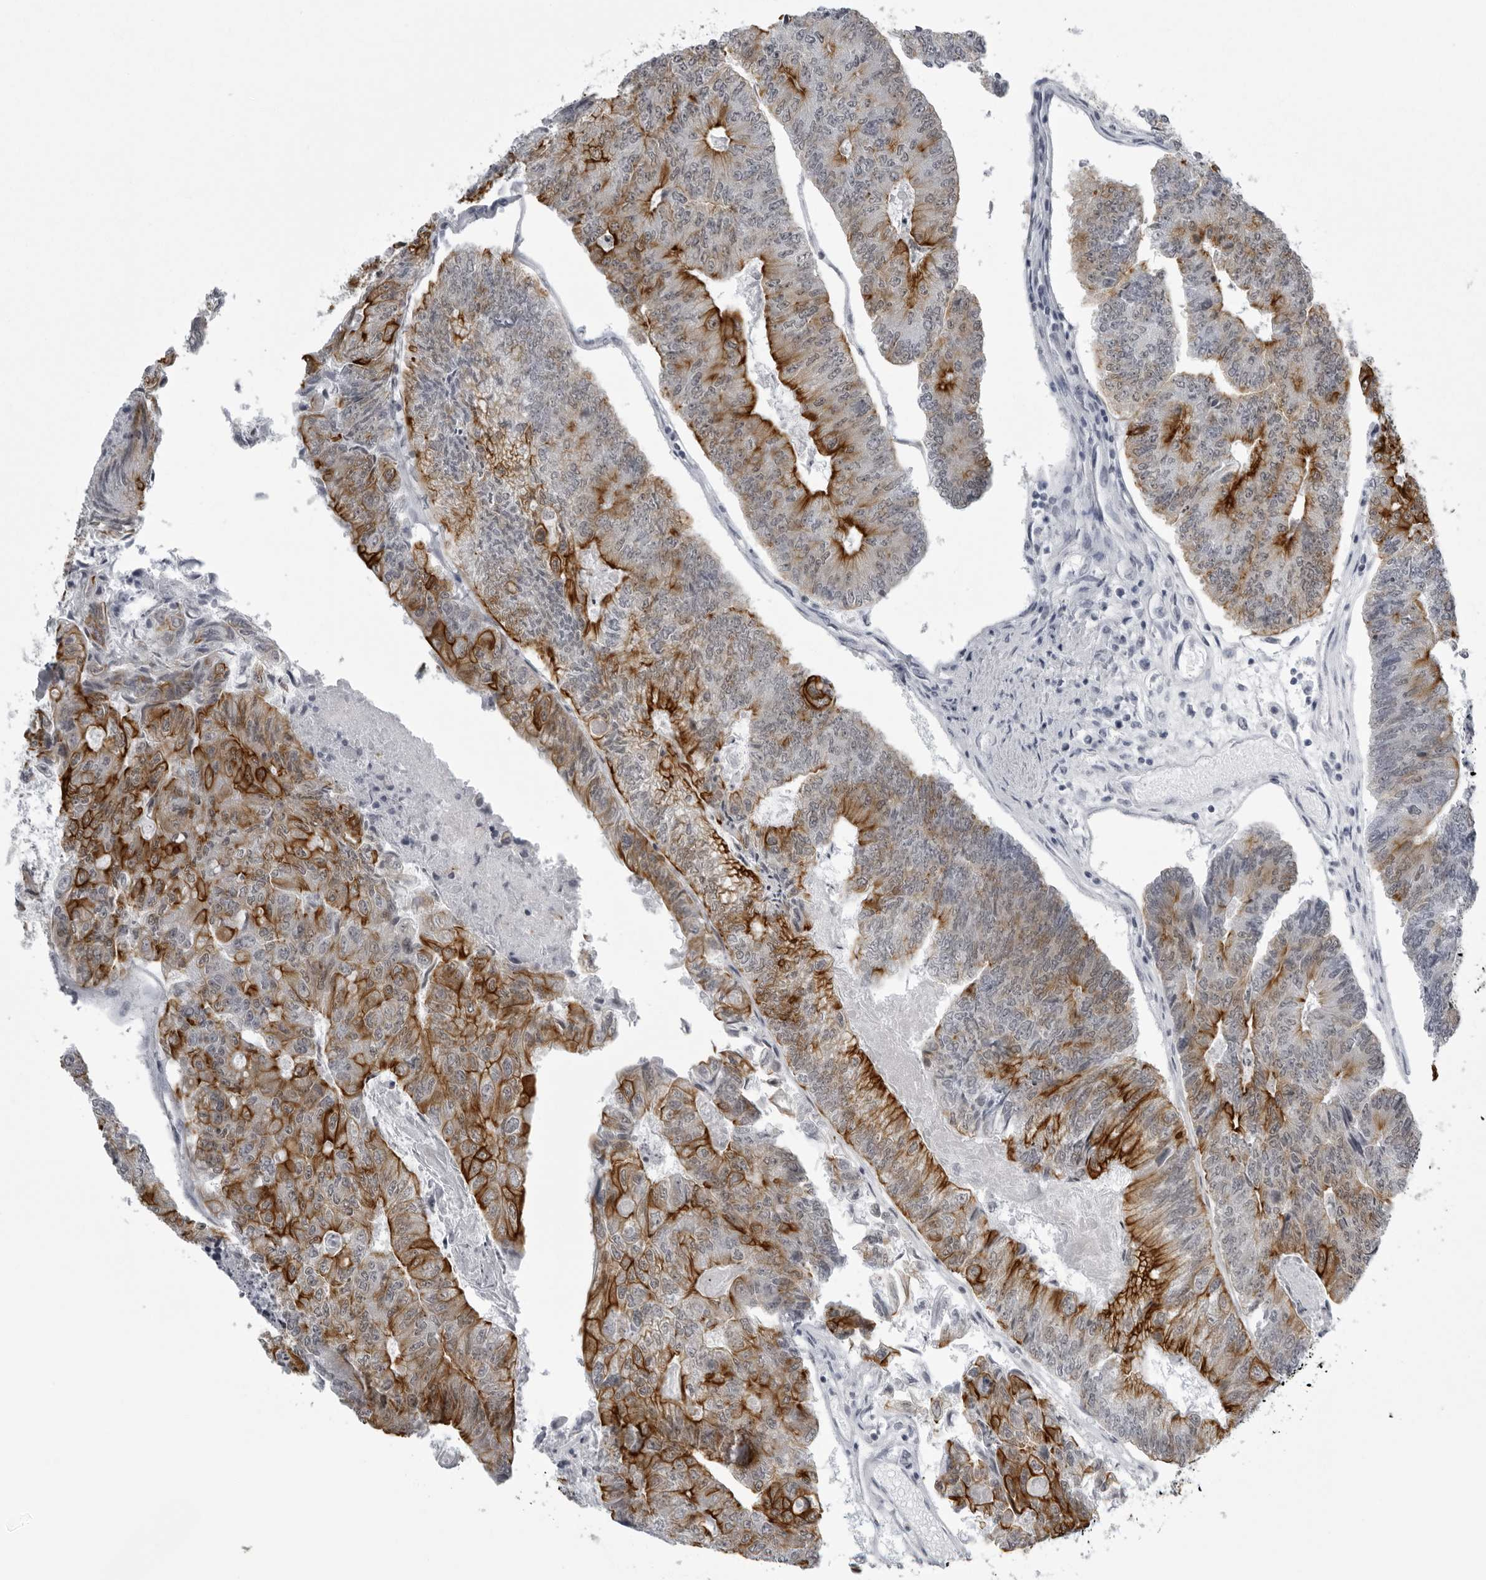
{"staining": {"intensity": "strong", "quantity": ">75%", "location": "cytoplasmic/membranous"}, "tissue": "colorectal cancer", "cell_type": "Tumor cells", "image_type": "cancer", "snomed": [{"axis": "morphology", "description": "Adenocarcinoma, NOS"}, {"axis": "topography", "description": "Colon"}], "caption": "A micrograph showing strong cytoplasmic/membranous staining in approximately >75% of tumor cells in adenocarcinoma (colorectal), as visualized by brown immunohistochemical staining.", "gene": "UROD", "patient": {"sex": "female", "age": 67}}